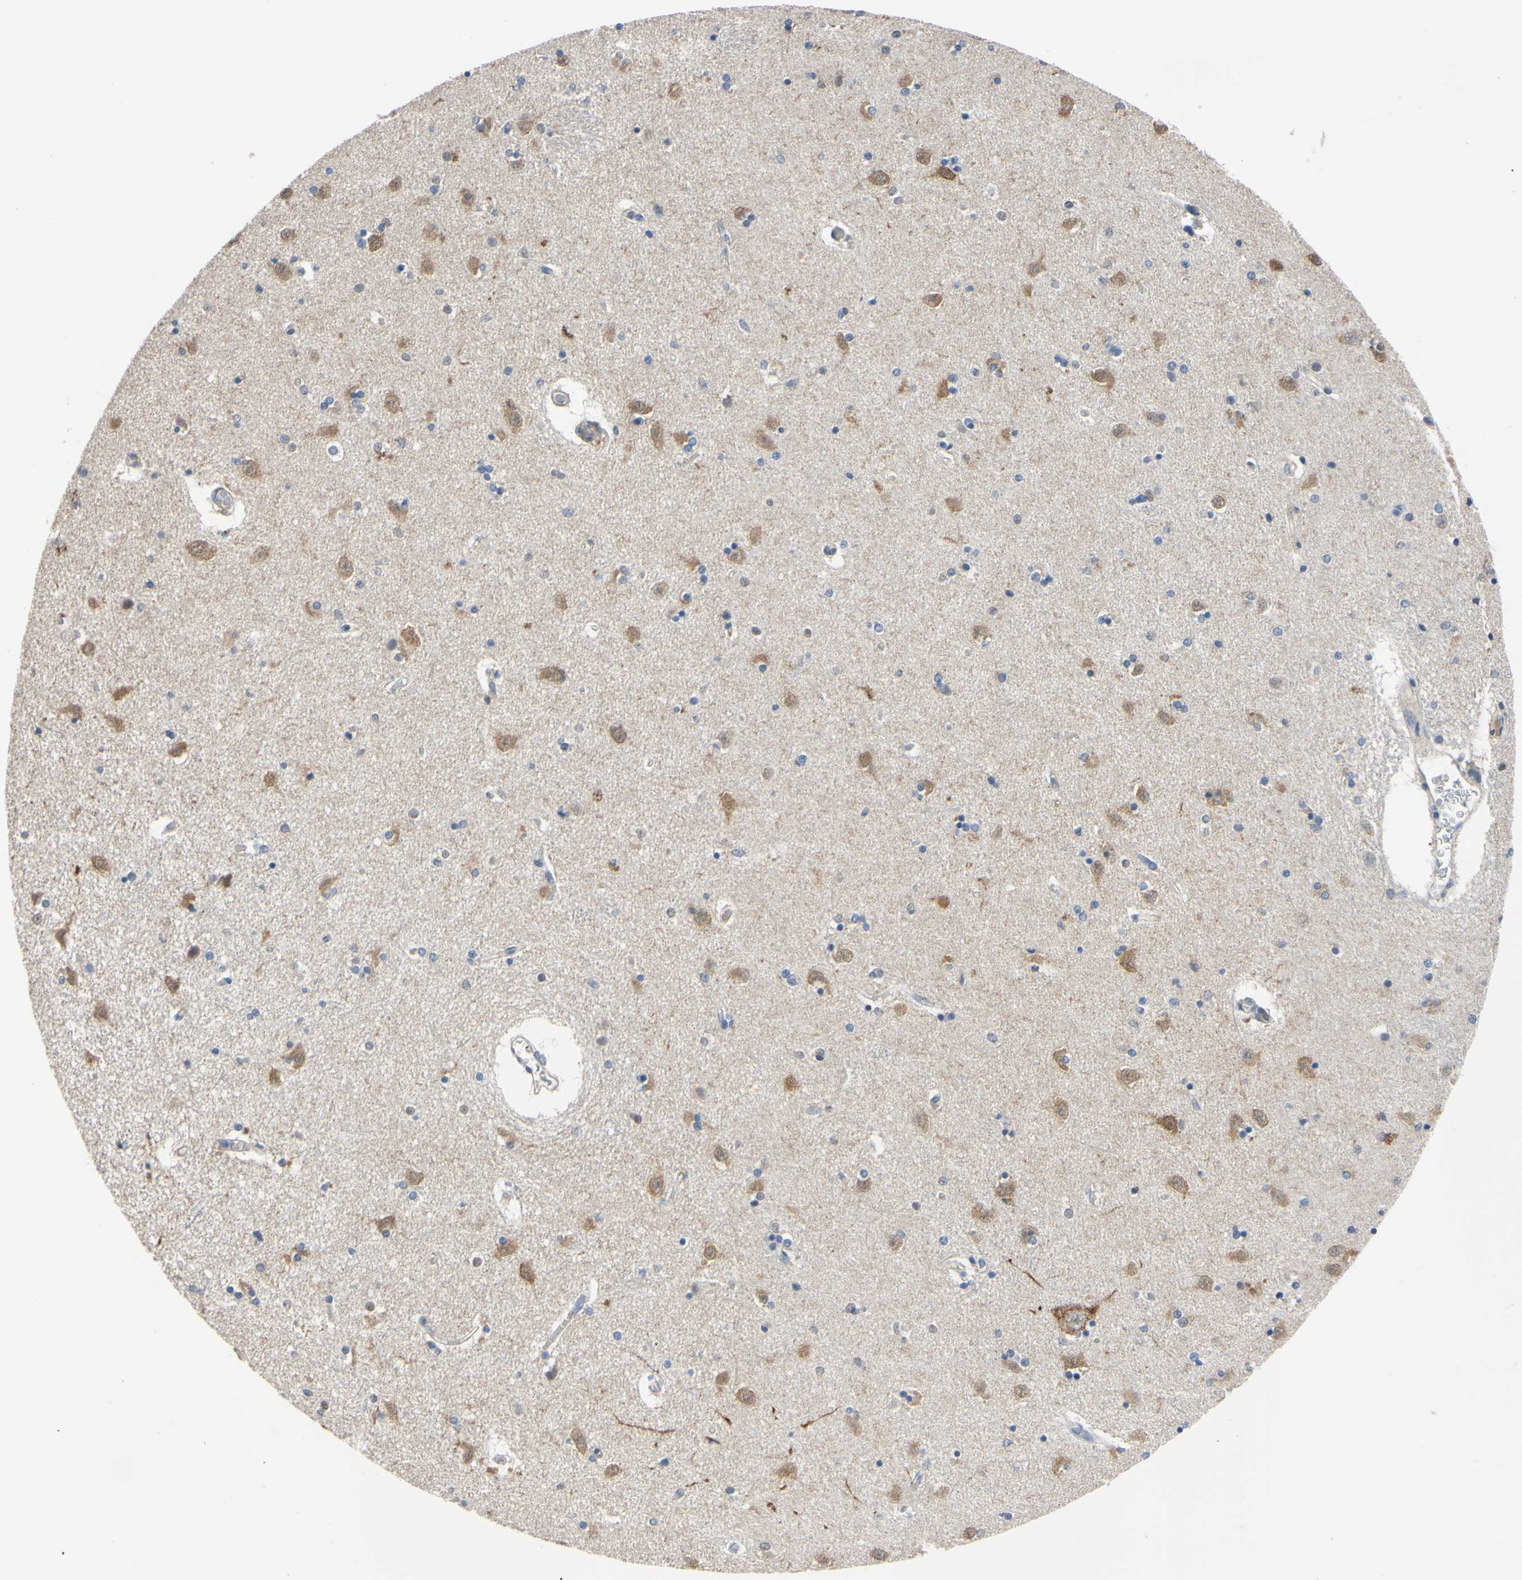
{"staining": {"intensity": "negative", "quantity": "none", "location": "none"}, "tissue": "caudate", "cell_type": "Glial cells", "image_type": "normal", "snomed": [{"axis": "morphology", "description": "Normal tissue, NOS"}, {"axis": "topography", "description": "Lateral ventricle wall"}], "caption": "The IHC photomicrograph has no significant expression in glial cells of caudate.", "gene": "LHX9", "patient": {"sex": "female", "age": 54}}